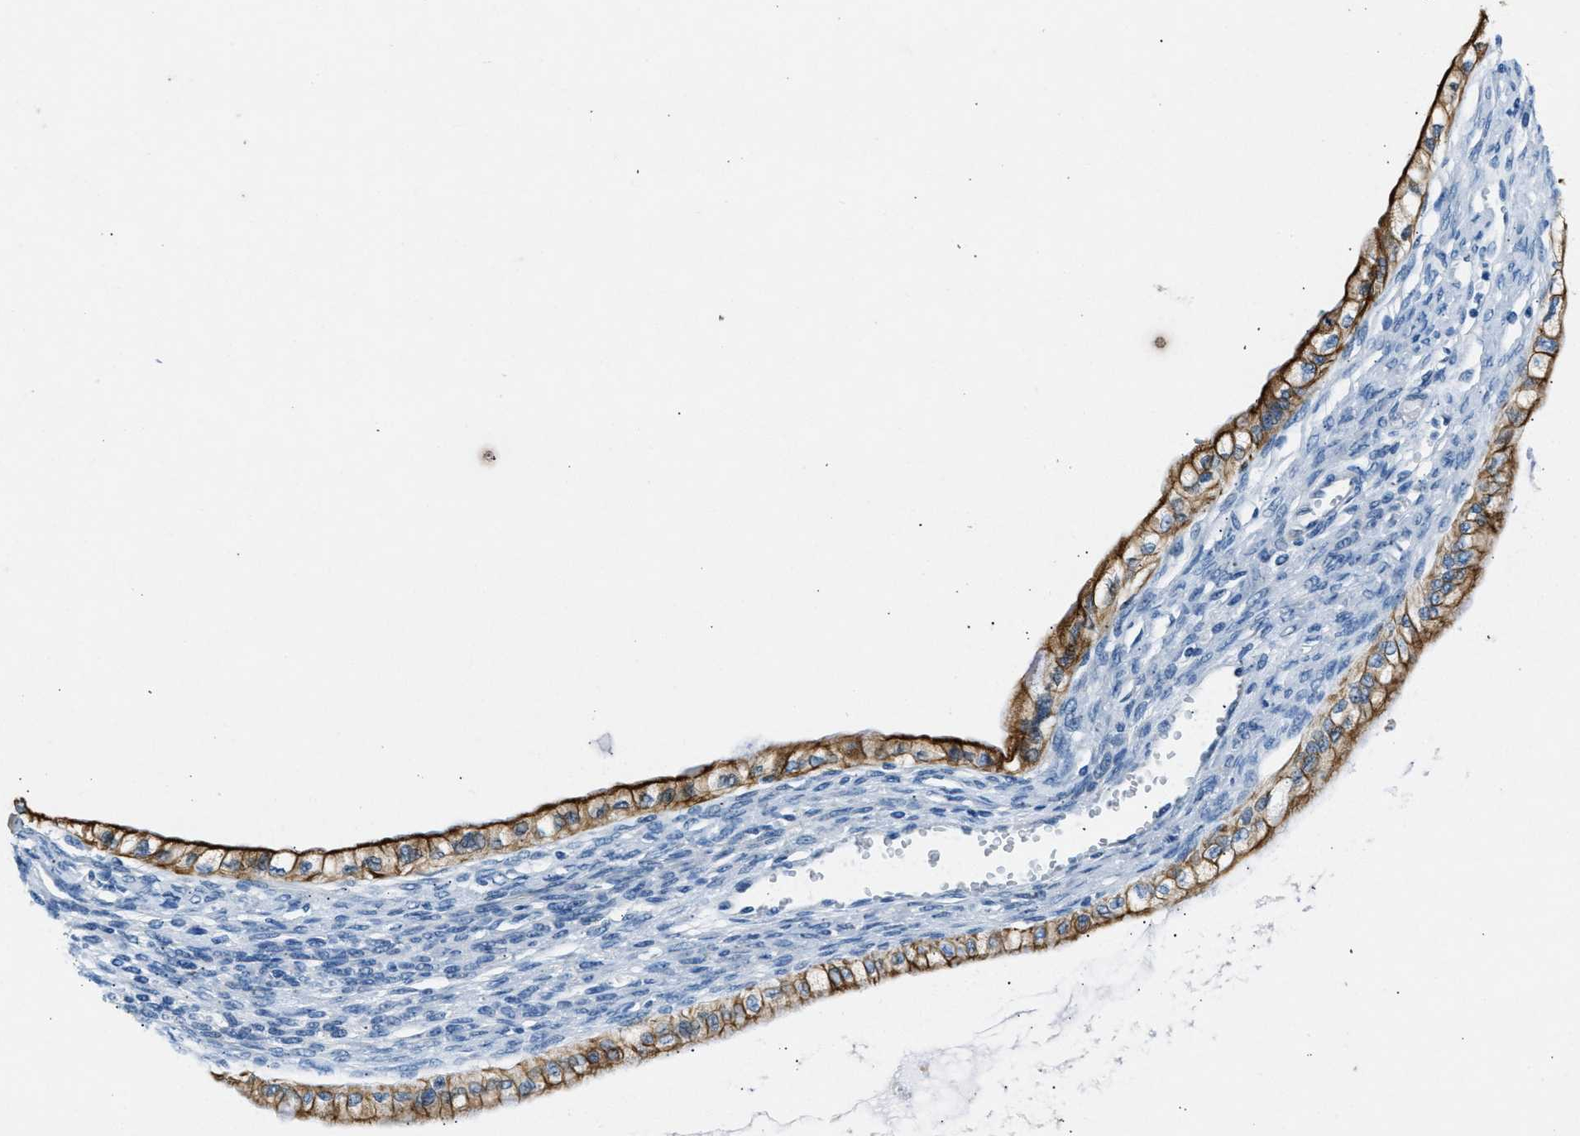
{"staining": {"intensity": "moderate", "quantity": ">75%", "location": "cytoplasmic/membranous"}, "tissue": "ovarian cancer", "cell_type": "Tumor cells", "image_type": "cancer", "snomed": [{"axis": "morphology", "description": "Cystadenocarcinoma, mucinous, NOS"}, {"axis": "topography", "description": "Ovary"}], "caption": "Immunohistochemistry (IHC) histopathology image of neoplastic tissue: ovarian mucinous cystadenocarcinoma stained using IHC exhibits medium levels of moderate protein expression localized specifically in the cytoplasmic/membranous of tumor cells, appearing as a cytoplasmic/membranous brown color.", "gene": "CFAP20", "patient": {"sex": "female", "age": 57}}